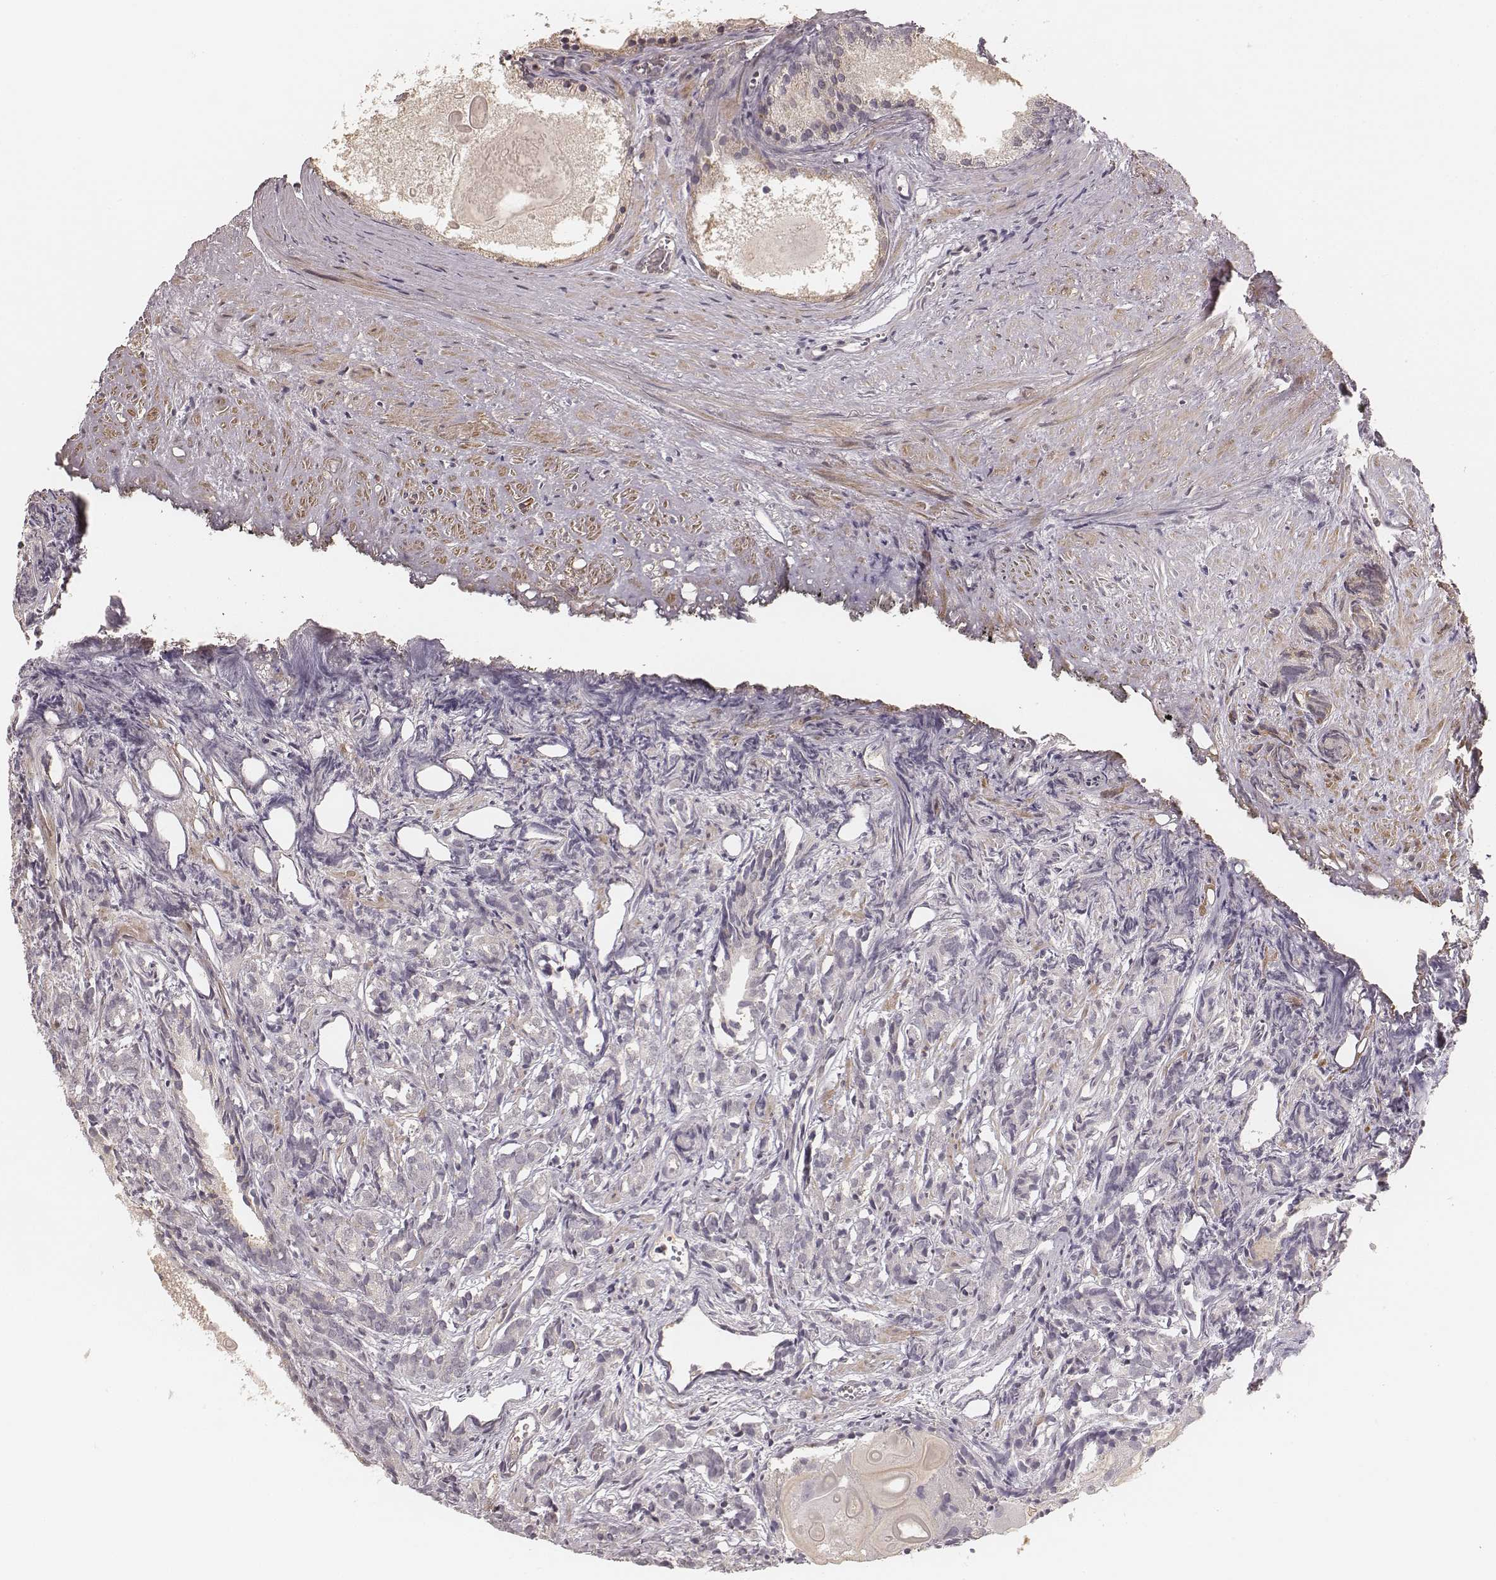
{"staining": {"intensity": "negative", "quantity": "none", "location": "none"}, "tissue": "prostate cancer", "cell_type": "Tumor cells", "image_type": "cancer", "snomed": [{"axis": "morphology", "description": "Adenocarcinoma, High grade"}, {"axis": "topography", "description": "Prostate"}], "caption": "DAB (3,3'-diaminobenzidine) immunohistochemical staining of high-grade adenocarcinoma (prostate) shows no significant expression in tumor cells.", "gene": "MADCAM1", "patient": {"sex": "male", "age": 84}}